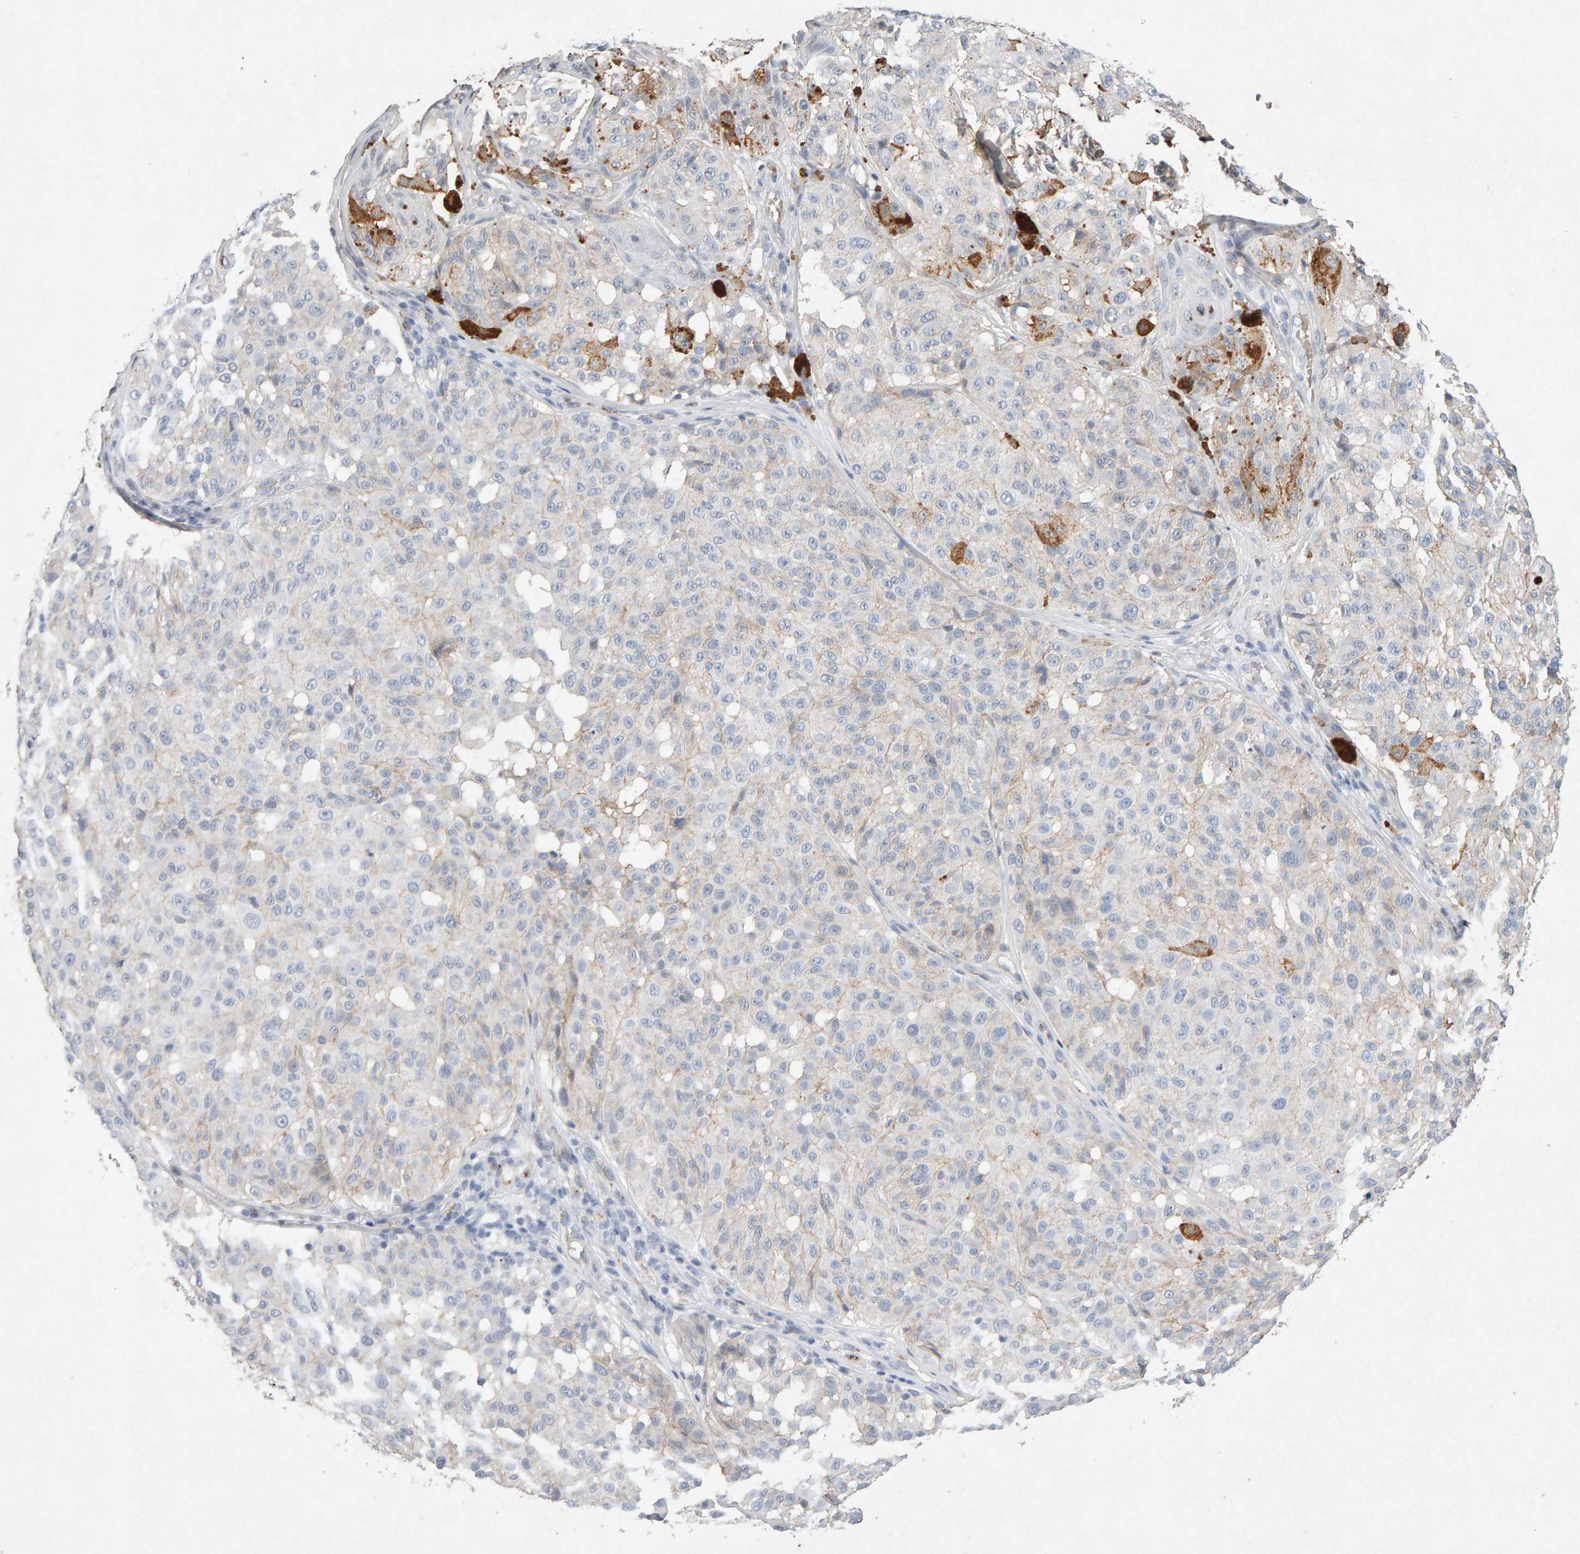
{"staining": {"intensity": "negative", "quantity": "none", "location": "none"}, "tissue": "melanoma", "cell_type": "Tumor cells", "image_type": "cancer", "snomed": [{"axis": "morphology", "description": "Malignant melanoma, NOS"}, {"axis": "topography", "description": "Skin"}], "caption": "Photomicrograph shows no significant protein expression in tumor cells of malignant melanoma.", "gene": "PTPRM", "patient": {"sex": "female", "age": 46}}